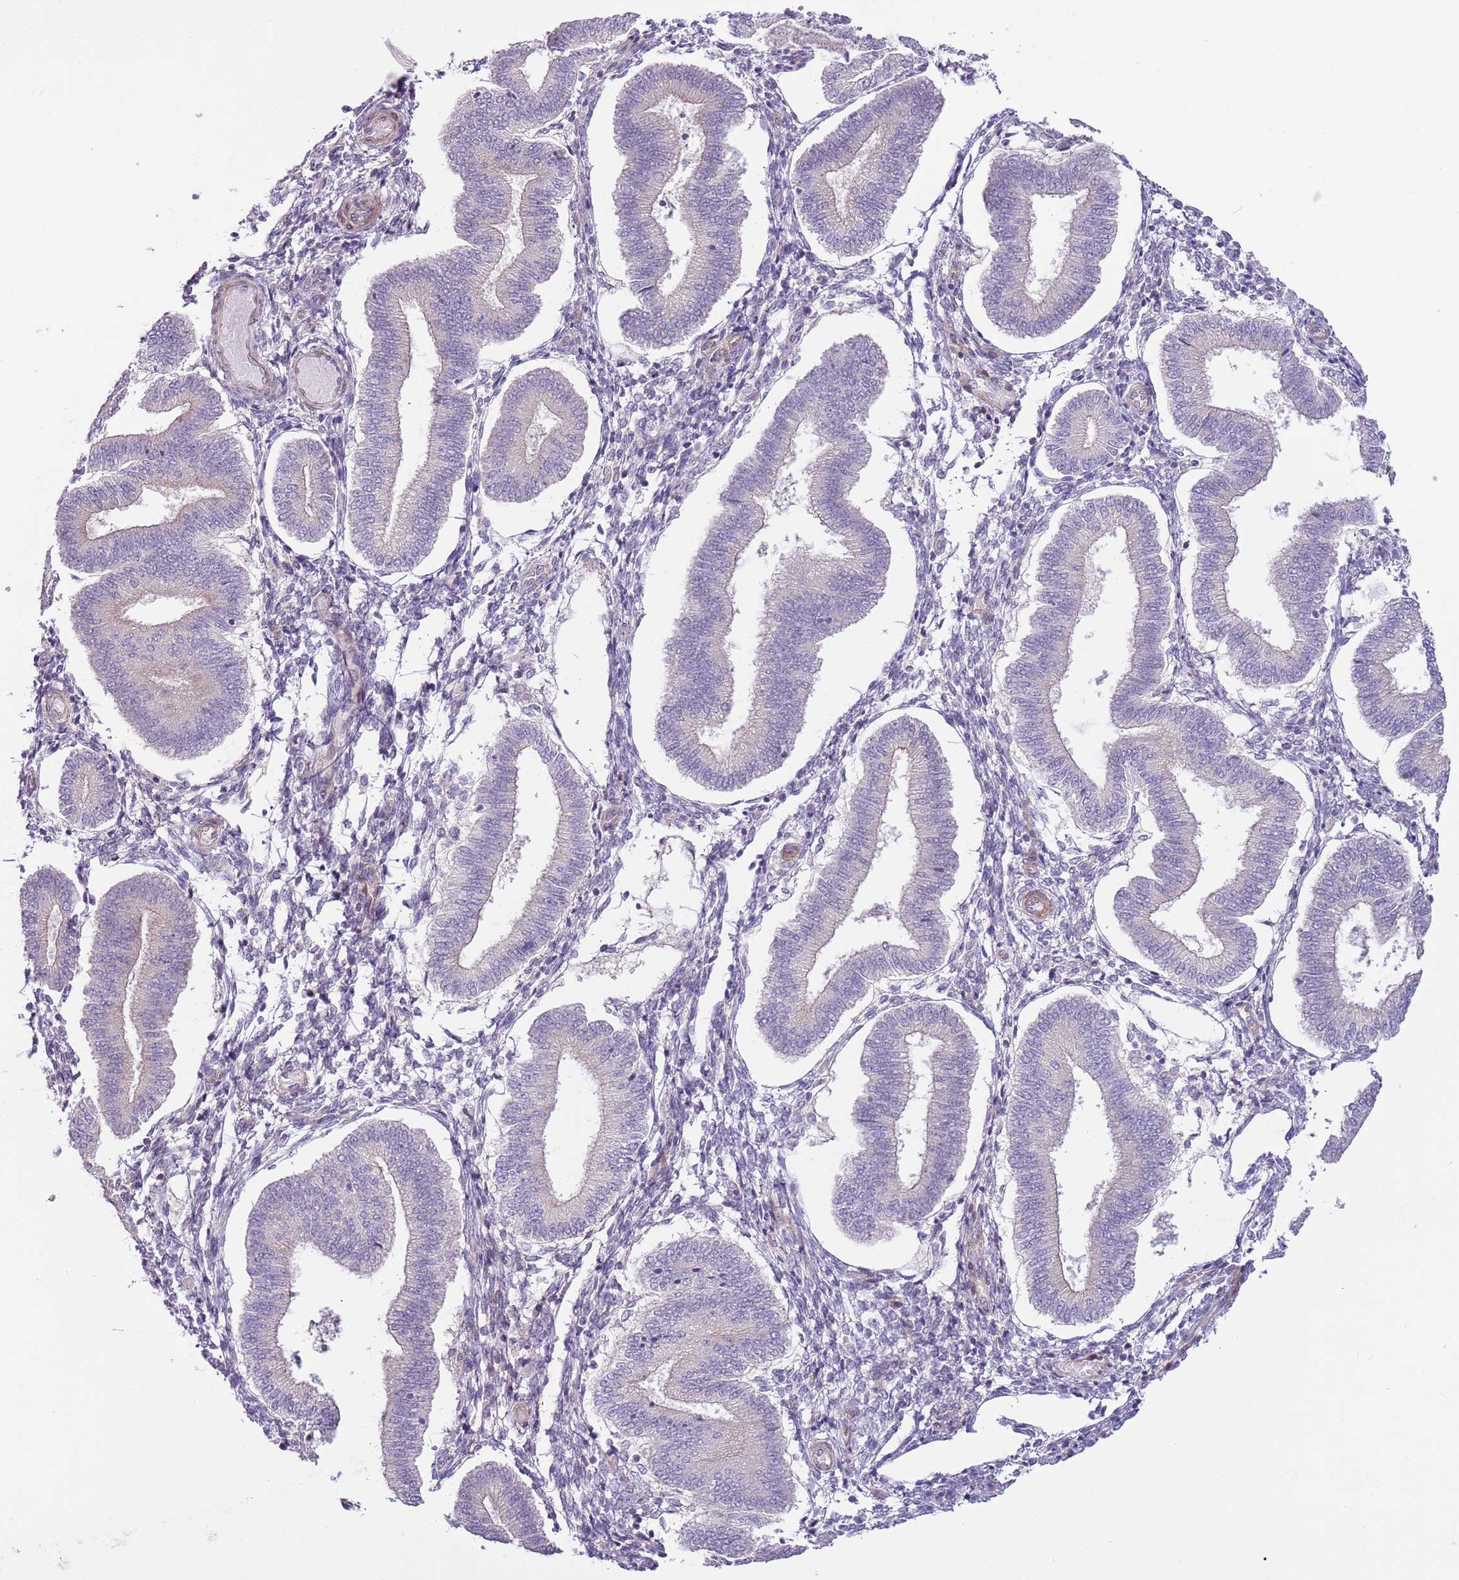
{"staining": {"intensity": "negative", "quantity": "none", "location": "none"}, "tissue": "endometrium", "cell_type": "Cells in endometrial stroma", "image_type": "normal", "snomed": [{"axis": "morphology", "description": "Normal tissue, NOS"}, {"axis": "topography", "description": "Endometrium"}], "caption": "DAB immunohistochemical staining of unremarkable endometrium displays no significant expression in cells in endometrial stroma.", "gene": "MRO", "patient": {"sex": "female", "age": 39}}